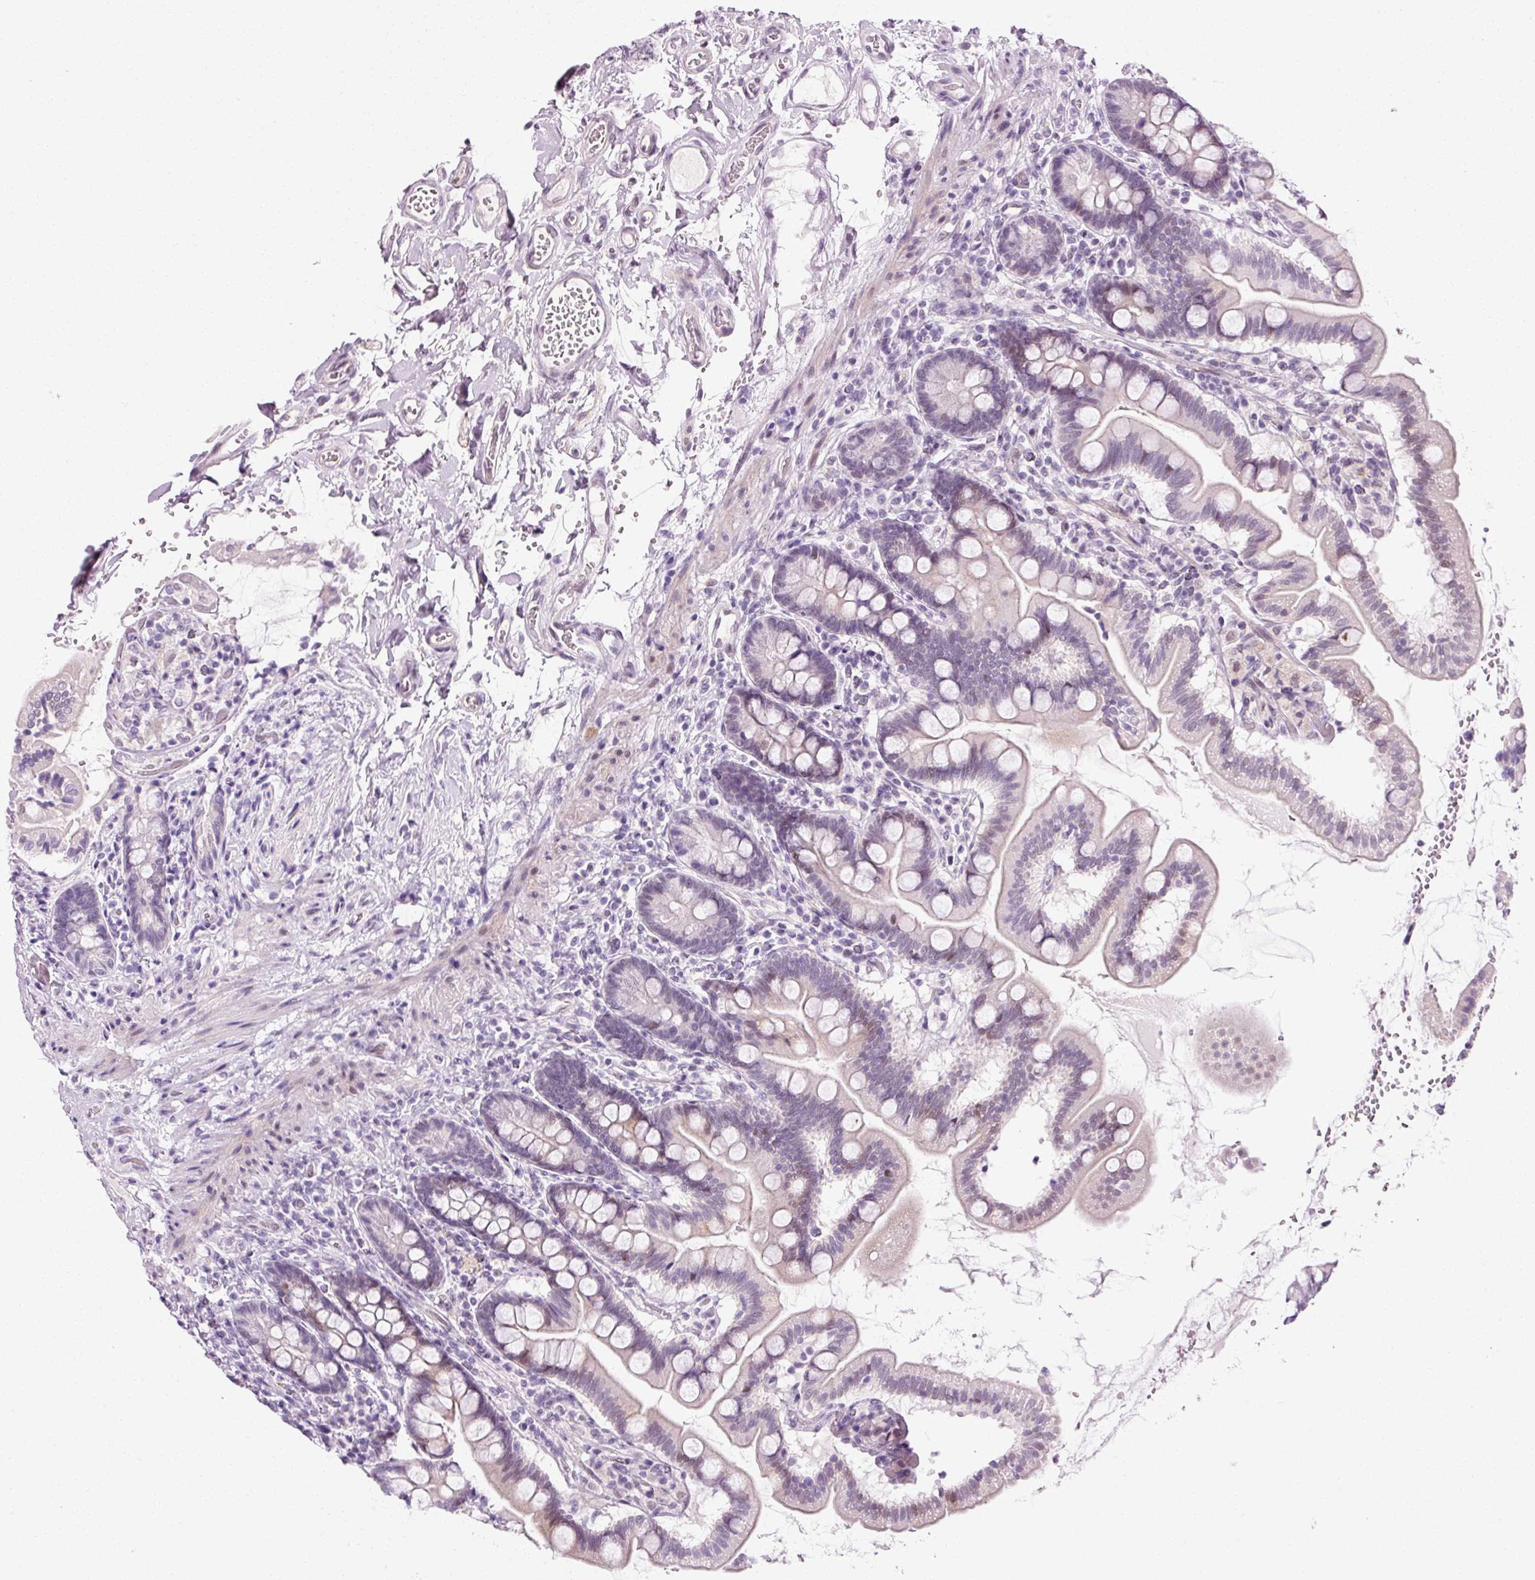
{"staining": {"intensity": "weak", "quantity": "<25%", "location": "nuclear"}, "tissue": "small intestine", "cell_type": "Glandular cells", "image_type": "normal", "snomed": [{"axis": "morphology", "description": "Normal tissue, NOS"}, {"axis": "topography", "description": "Small intestine"}], "caption": "Glandular cells show no significant positivity in benign small intestine.", "gene": "ANKRD20A1", "patient": {"sex": "female", "age": 64}}